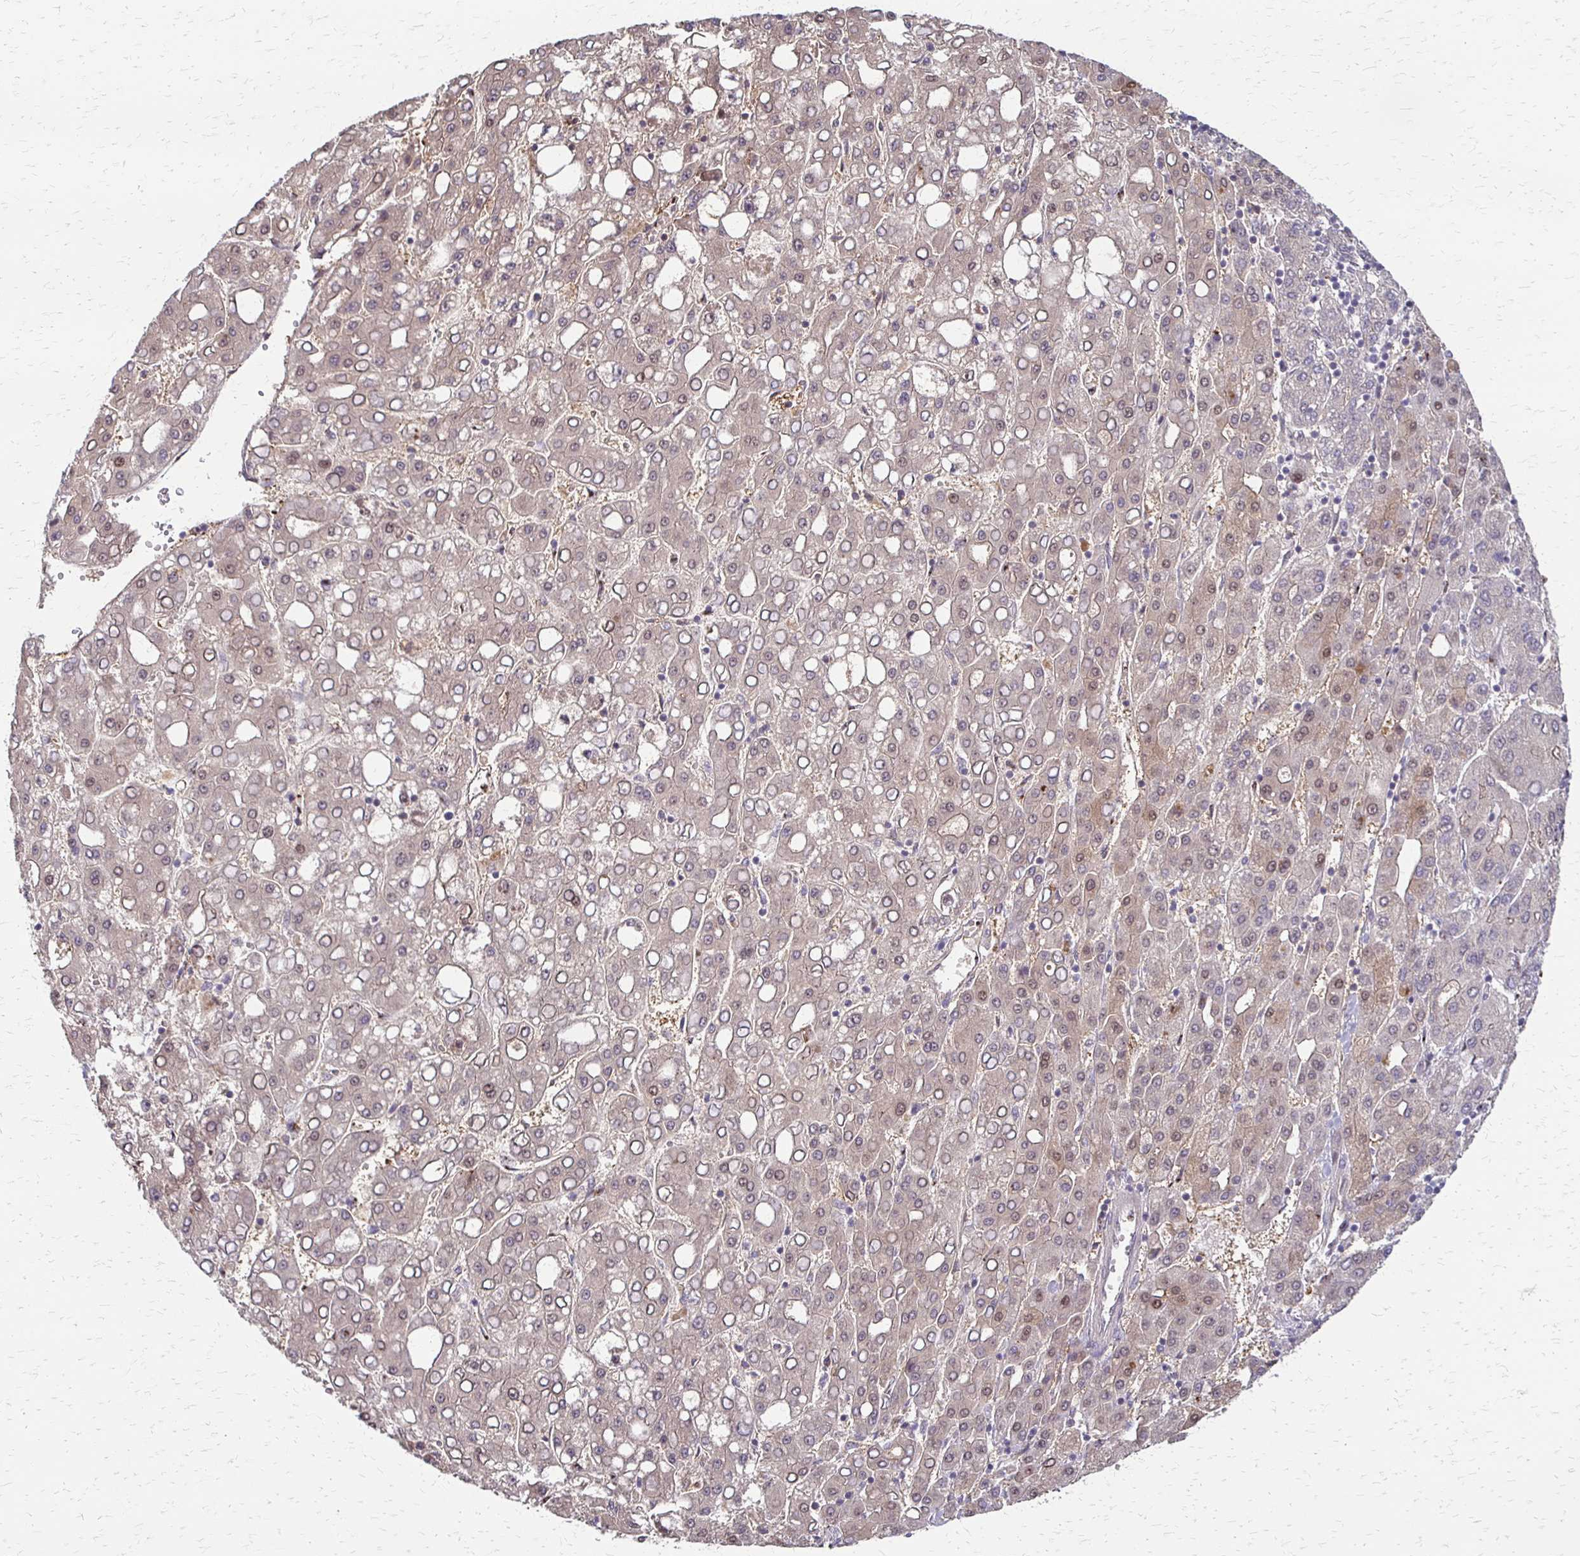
{"staining": {"intensity": "weak", "quantity": "<25%", "location": "cytoplasmic/membranous,nuclear"}, "tissue": "liver cancer", "cell_type": "Tumor cells", "image_type": "cancer", "snomed": [{"axis": "morphology", "description": "Carcinoma, Hepatocellular, NOS"}, {"axis": "topography", "description": "Liver"}], "caption": "Human liver hepatocellular carcinoma stained for a protein using IHC shows no positivity in tumor cells.", "gene": "CFL2", "patient": {"sex": "male", "age": 65}}